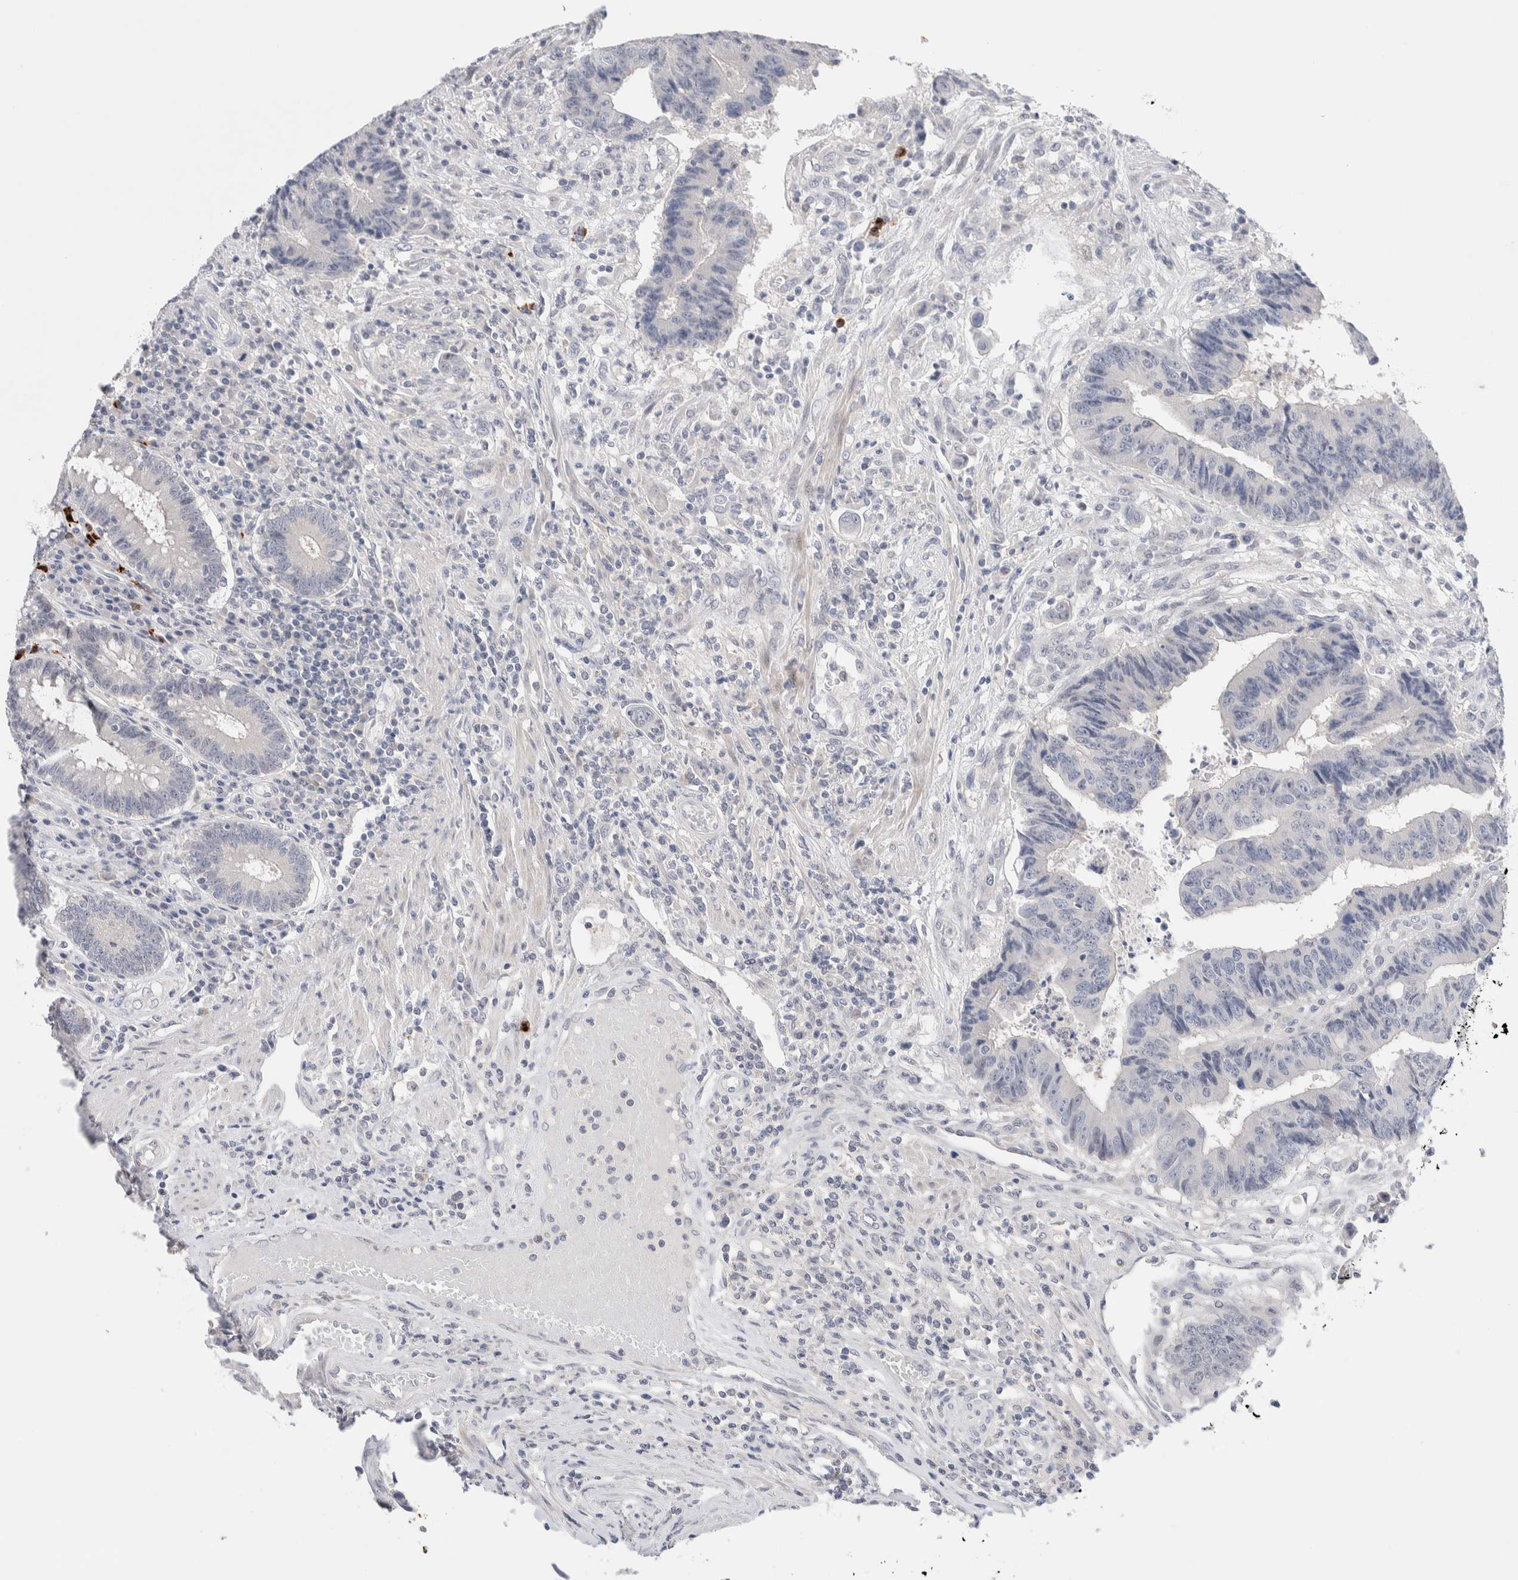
{"staining": {"intensity": "negative", "quantity": "none", "location": "none"}, "tissue": "colorectal cancer", "cell_type": "Tumor cells", "image_type": "cancer", "snomed": [{"axis": "morphology", "description": "Adenocarcinoma, NOS"}, {"axis": "topography", "description": "Rectum"}], "caption": "Image shows no significant protein expression in tumor cells of colorectal cancer. (Stains: DAB (3,3'-diaminobenzidine) immunohistochemistry (IHC) with hematoxylin counter stain, Microscopy: brightfield microscopy at high magnification).", "gene": "DNAJB6", "patient": {"sex": "male", "age": 84}}